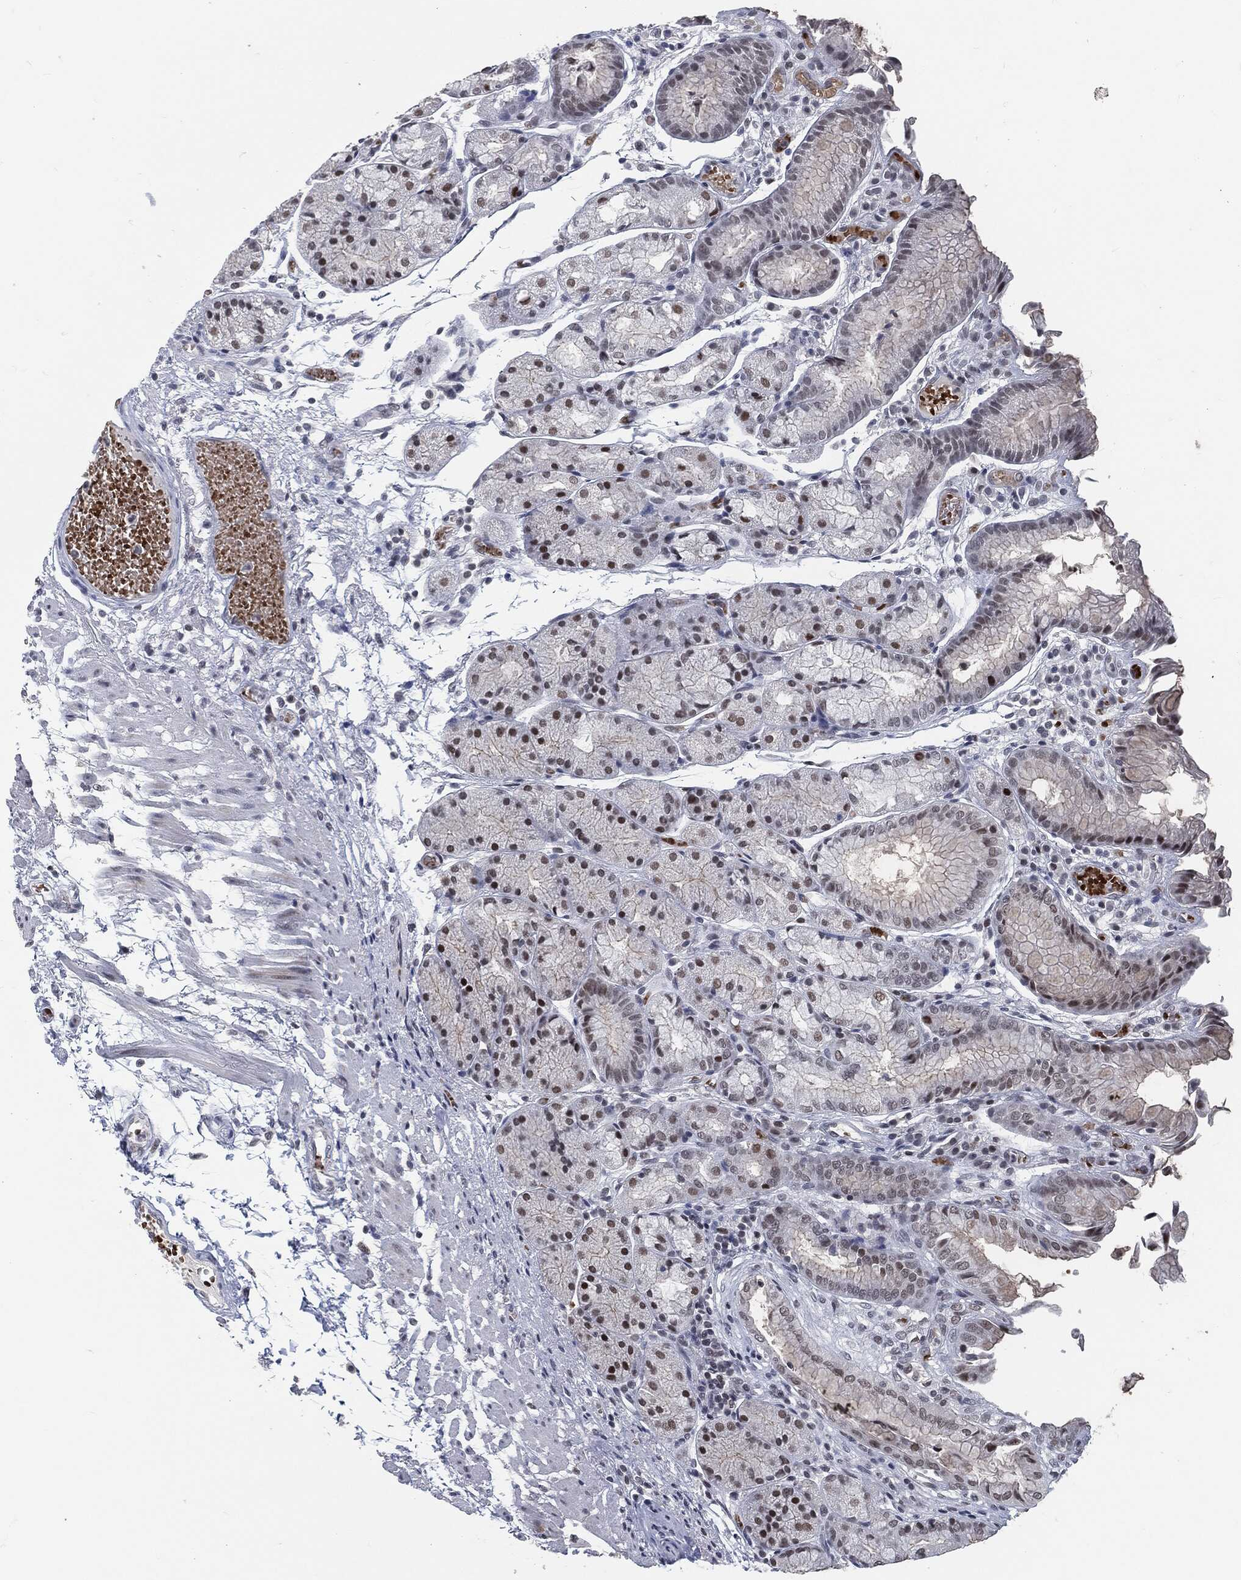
{"staining": {"intensity": "strong", "quantity": "<25%", "location": "nuclear"}, "tissue": "stomach", "cell_type": "Glandular cells", "image_type": "normal", "snomed": [{"axis": "morphology", "description": "Normal tissue, NOS"}, {"axis": "topography", "description": "Stomach, upper"}], "caption": "Protein expression analysis of normal human stomach reveals strong nuclear positivity in about <25% of glandular cells.", "gene": "ANXA1", "patient": {"sex": "male", "age": 72}}